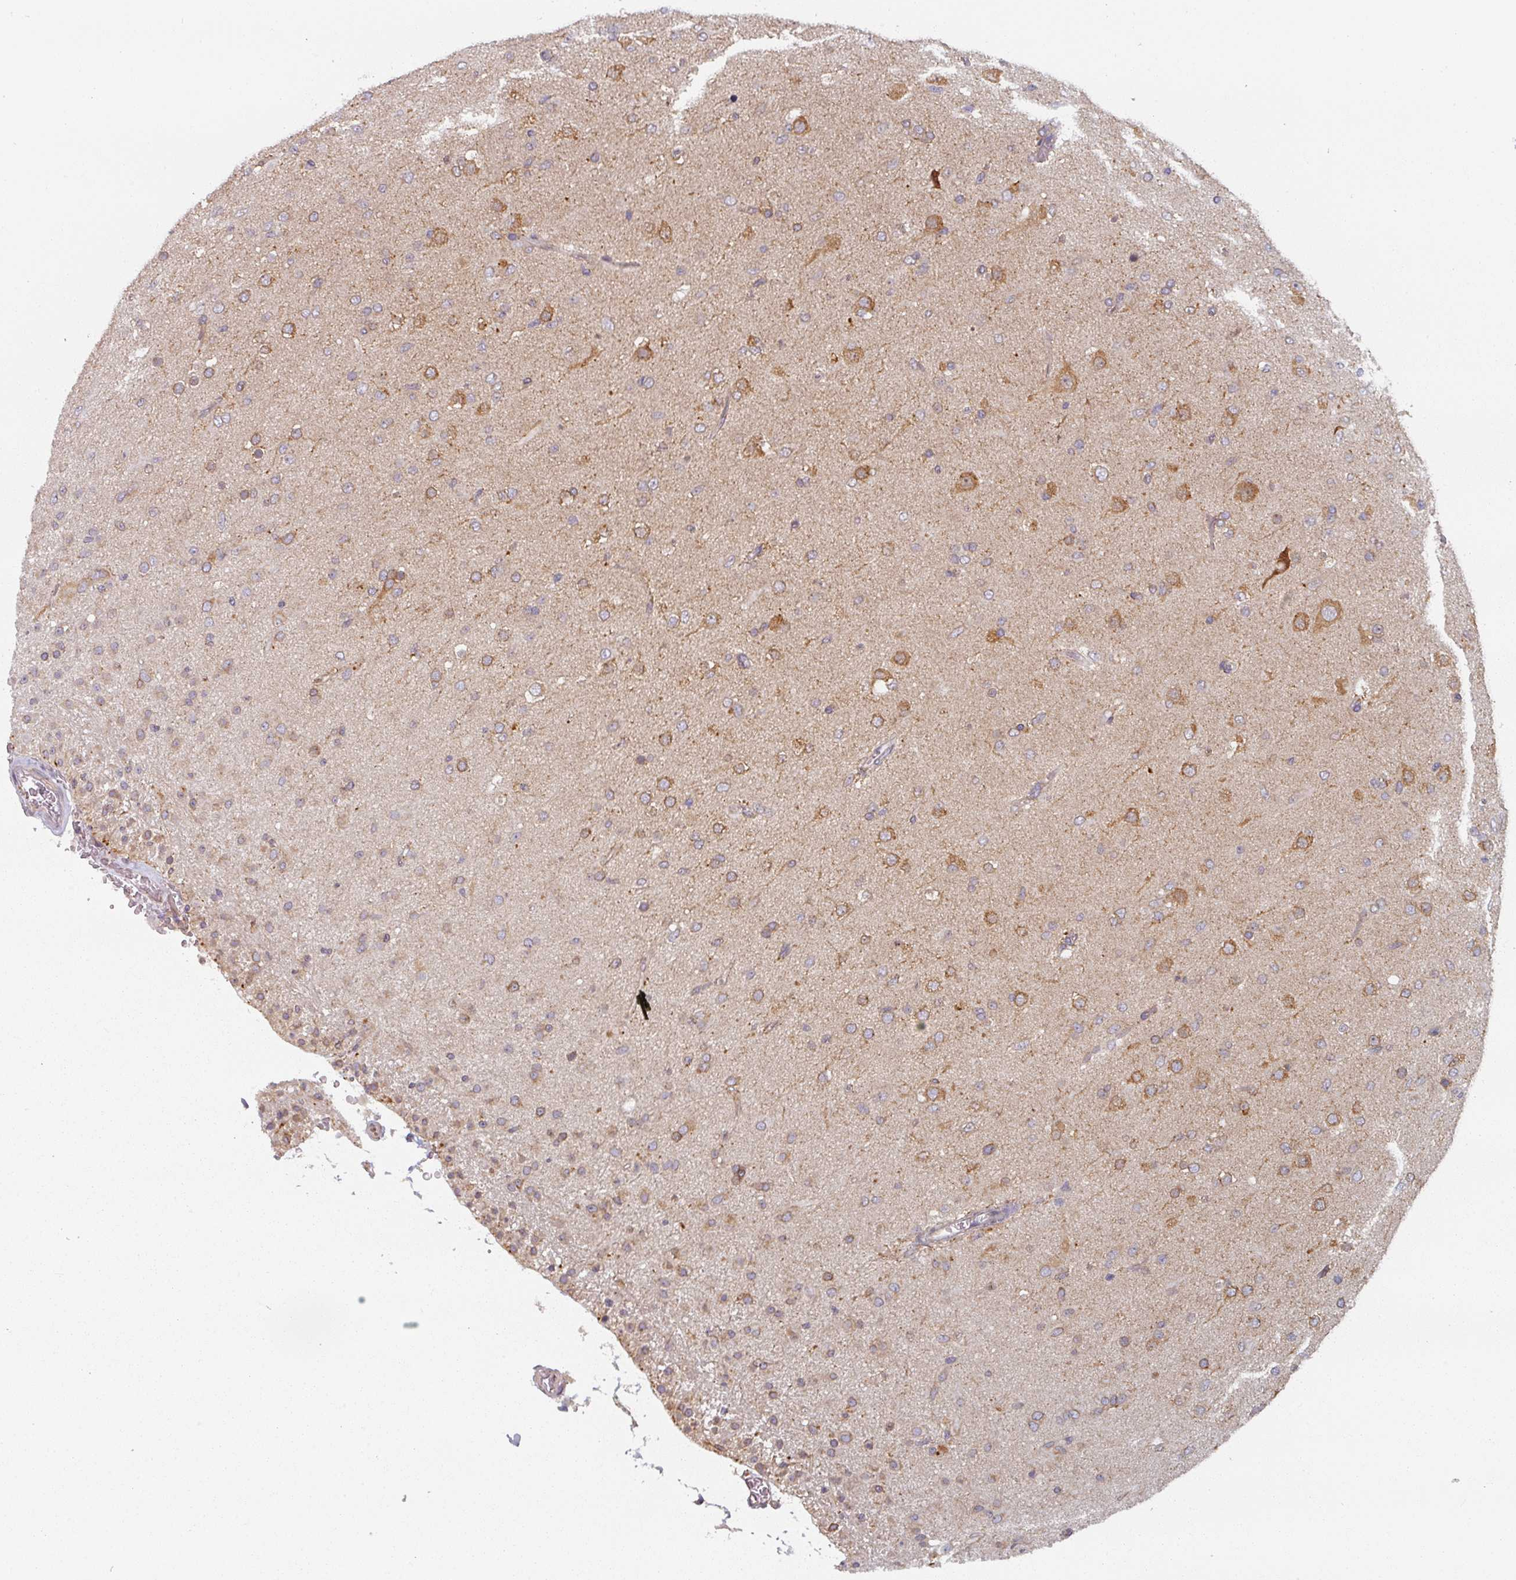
{"staining": {"intensity": "moderate", "quantity": "25%-75%", "location": "cytoplasmic/membranous"}, "tissue": "glioma", "cell_type": "Tumor cells", "image_type": "cancer", "snomed": [{"axis": "morphology", "description": "Glioma, malignant, Low grade"}, {"axis": "topography", "description": "Brain"}], "caption": "Protein expression analysis of glioma shows moderate cytoplasmic/membranous expression in about 25%-75% of tumor cells. Nuclei are stained in blue.", "gene": "TAPT1", "patient": {"sex": "male", "age": 65}}